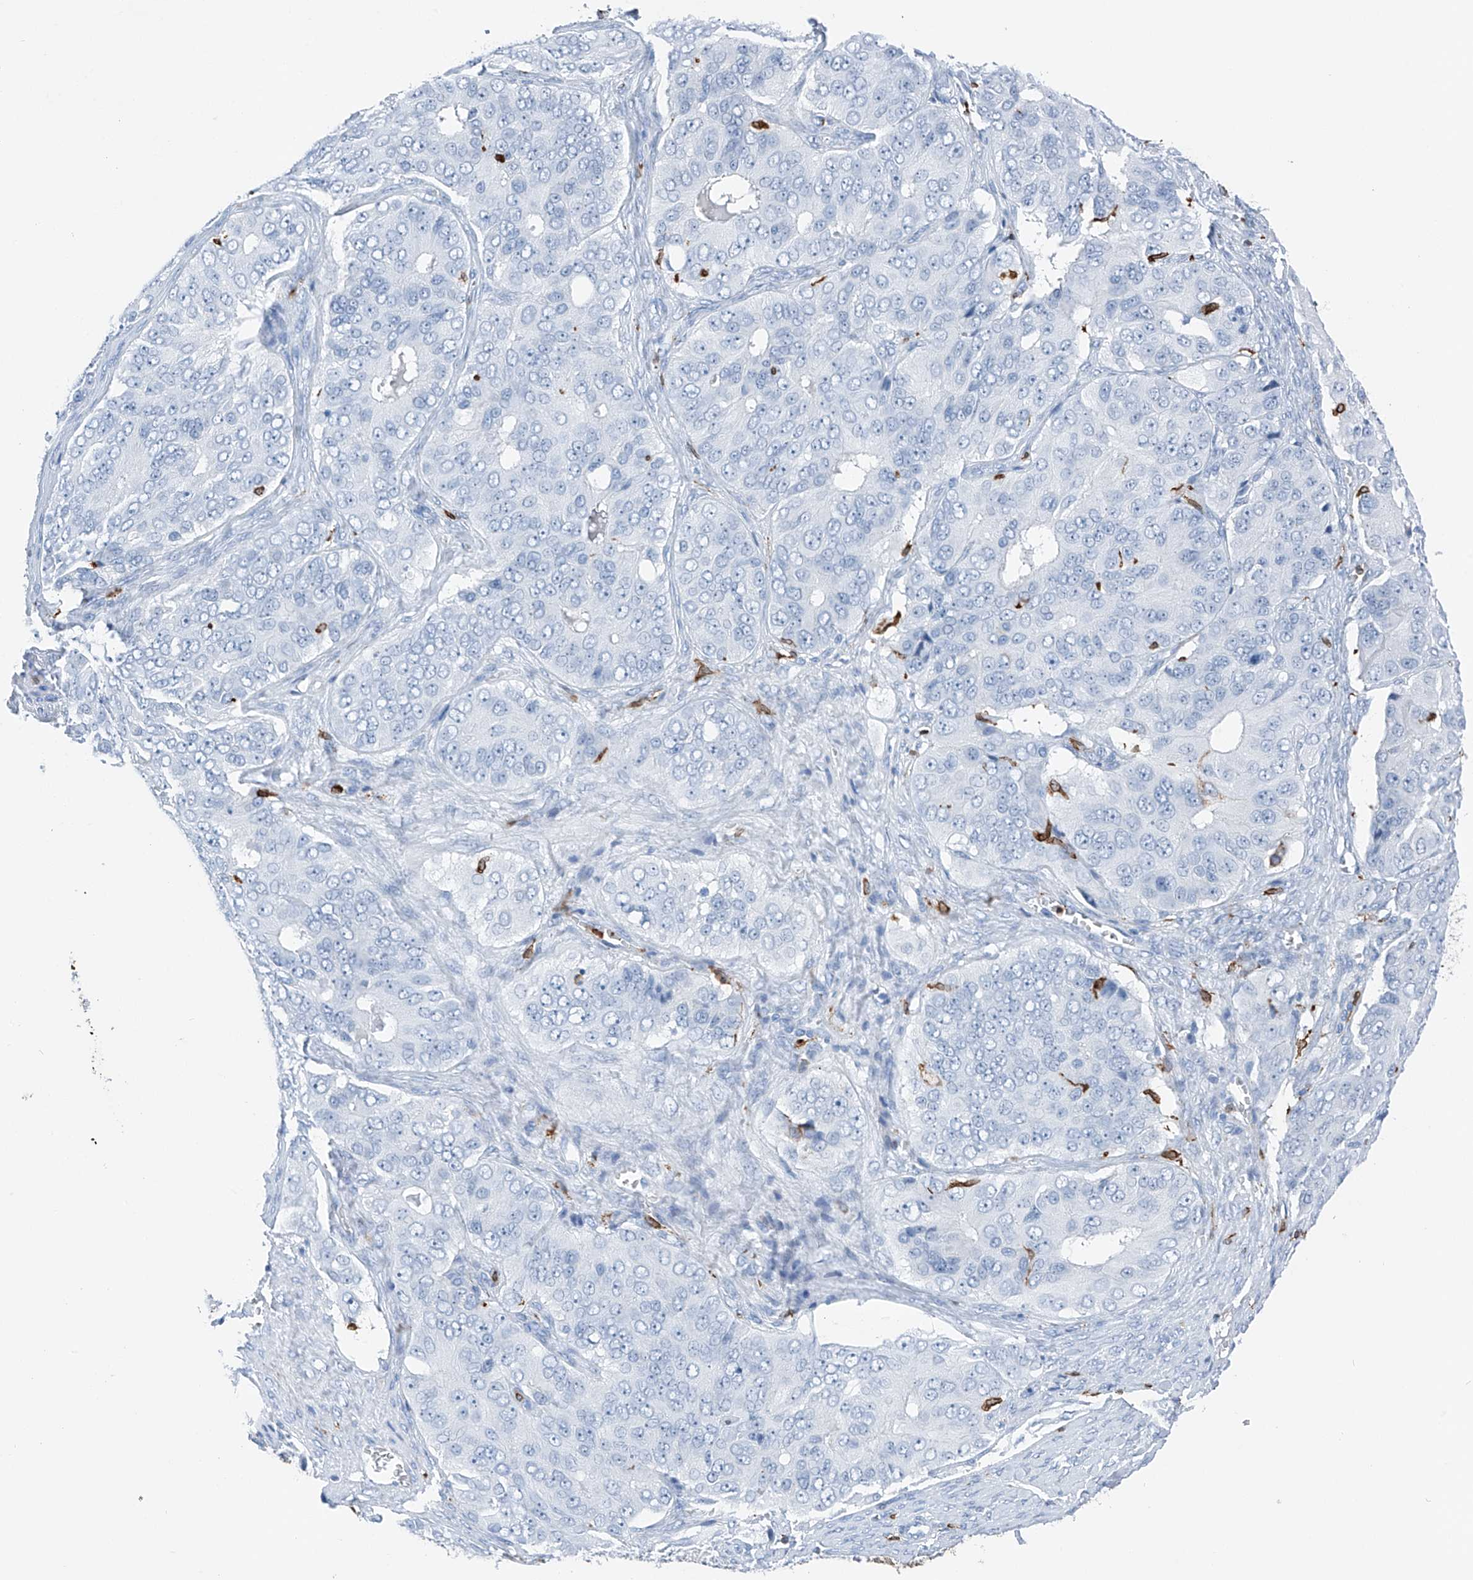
{"staining": {"intensity": "negative", "quantity": "none", "location": "none"}, "tissue": "ovarian cancer", "cell_type": "Tumor cells", "image_type": "cancer", "snomed": [{"axis": "morphology", "description": "Carcinoma, endometroid"}, {"axis": "topography", "description": "Ovary"}], "caption": "IHC of human ovarian endometroid carcinoma shows no expression in tumor cells.", "gene": "TBXAS1", "patient": {"sex": "female", "age": 51}}